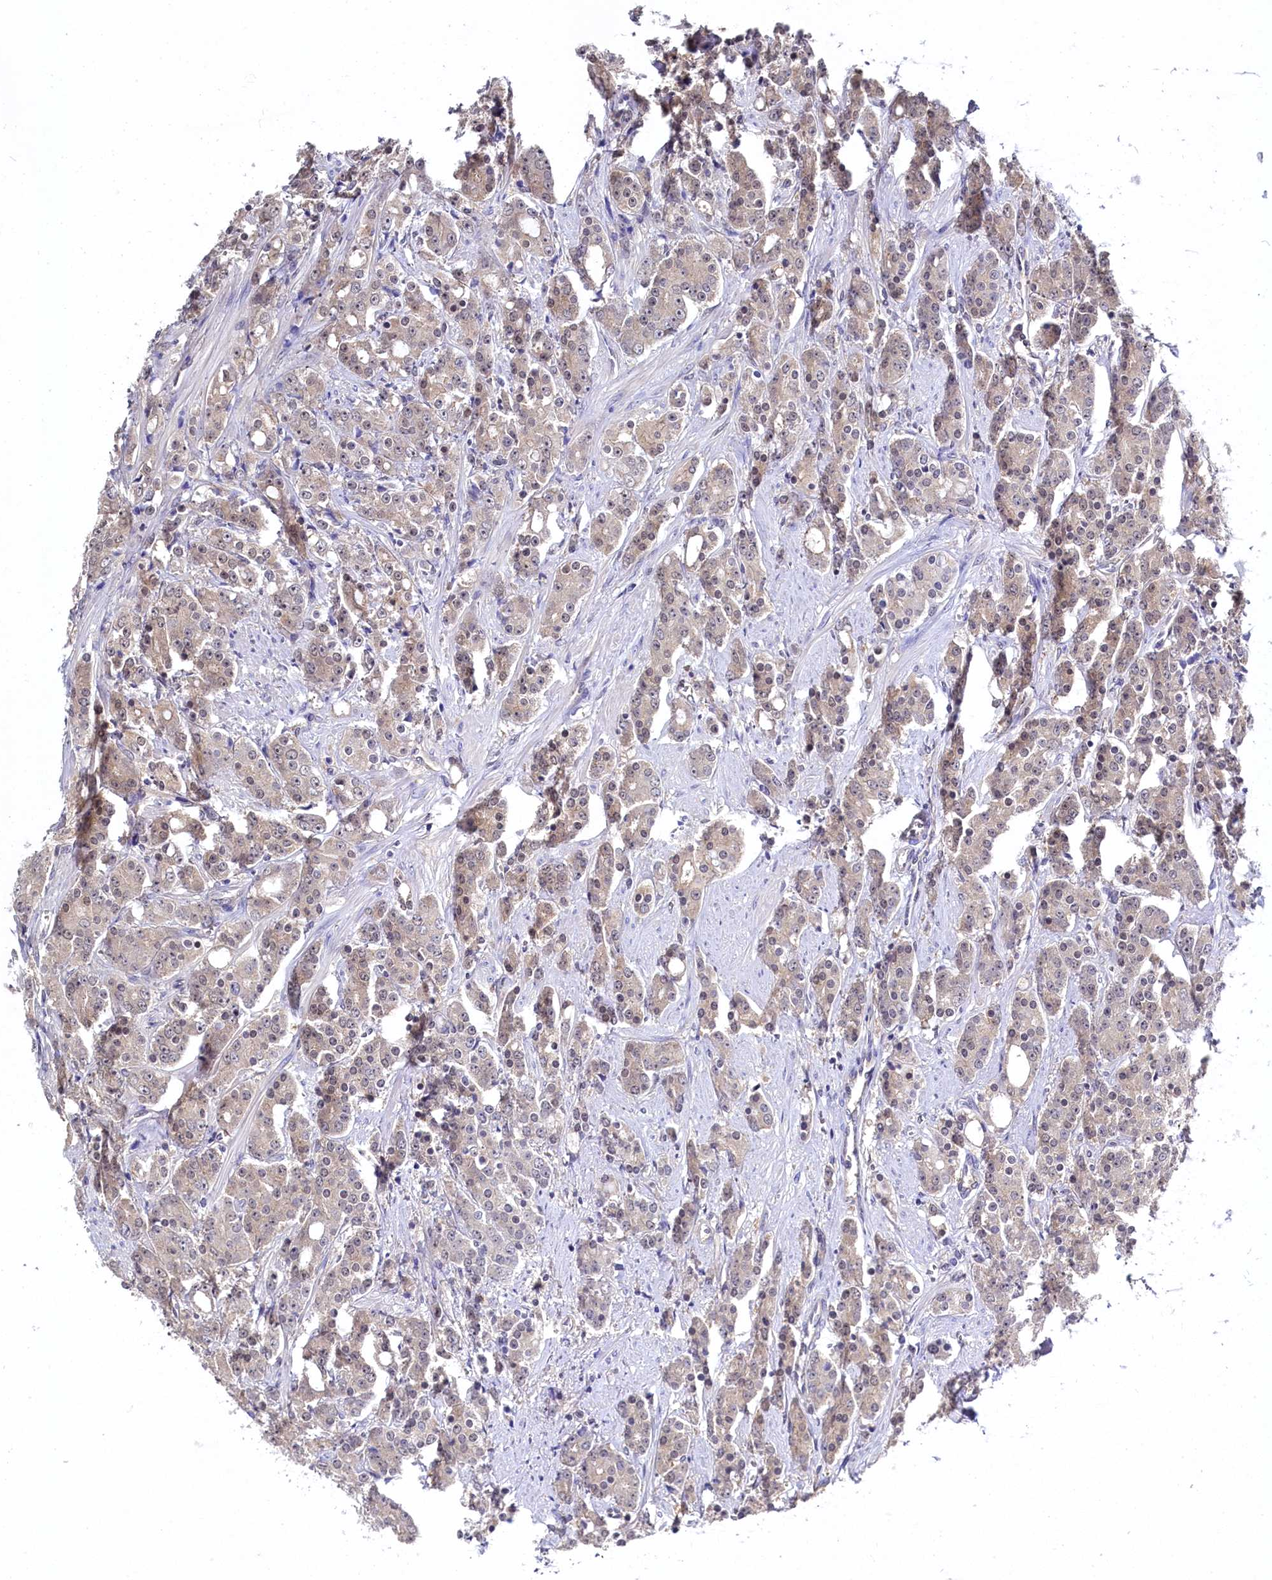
{"staining": {"intensity": "negative", "quantity": "none", "location": "none"}, "tissue": "prostate cancer", "cell_type": "Tumor cells", "image_type": "cancer", "snomed": [{"axis": "morphology", "description": "Adenocarcinoma, High grade"}, {"axis": "topography", "description": "Prostate"}], "caption": "High magnification brightfield microscopy of prostate cancer (adenocarcinoma (high-grade)) stained with DAB (3,3'-diaminobenzidine) (brown) and counterstained with hematoxylin (blue): tumor cells show no significant positivity.", "gene": "C11orf54", "patient": {"sex": "male", "age": 62}}